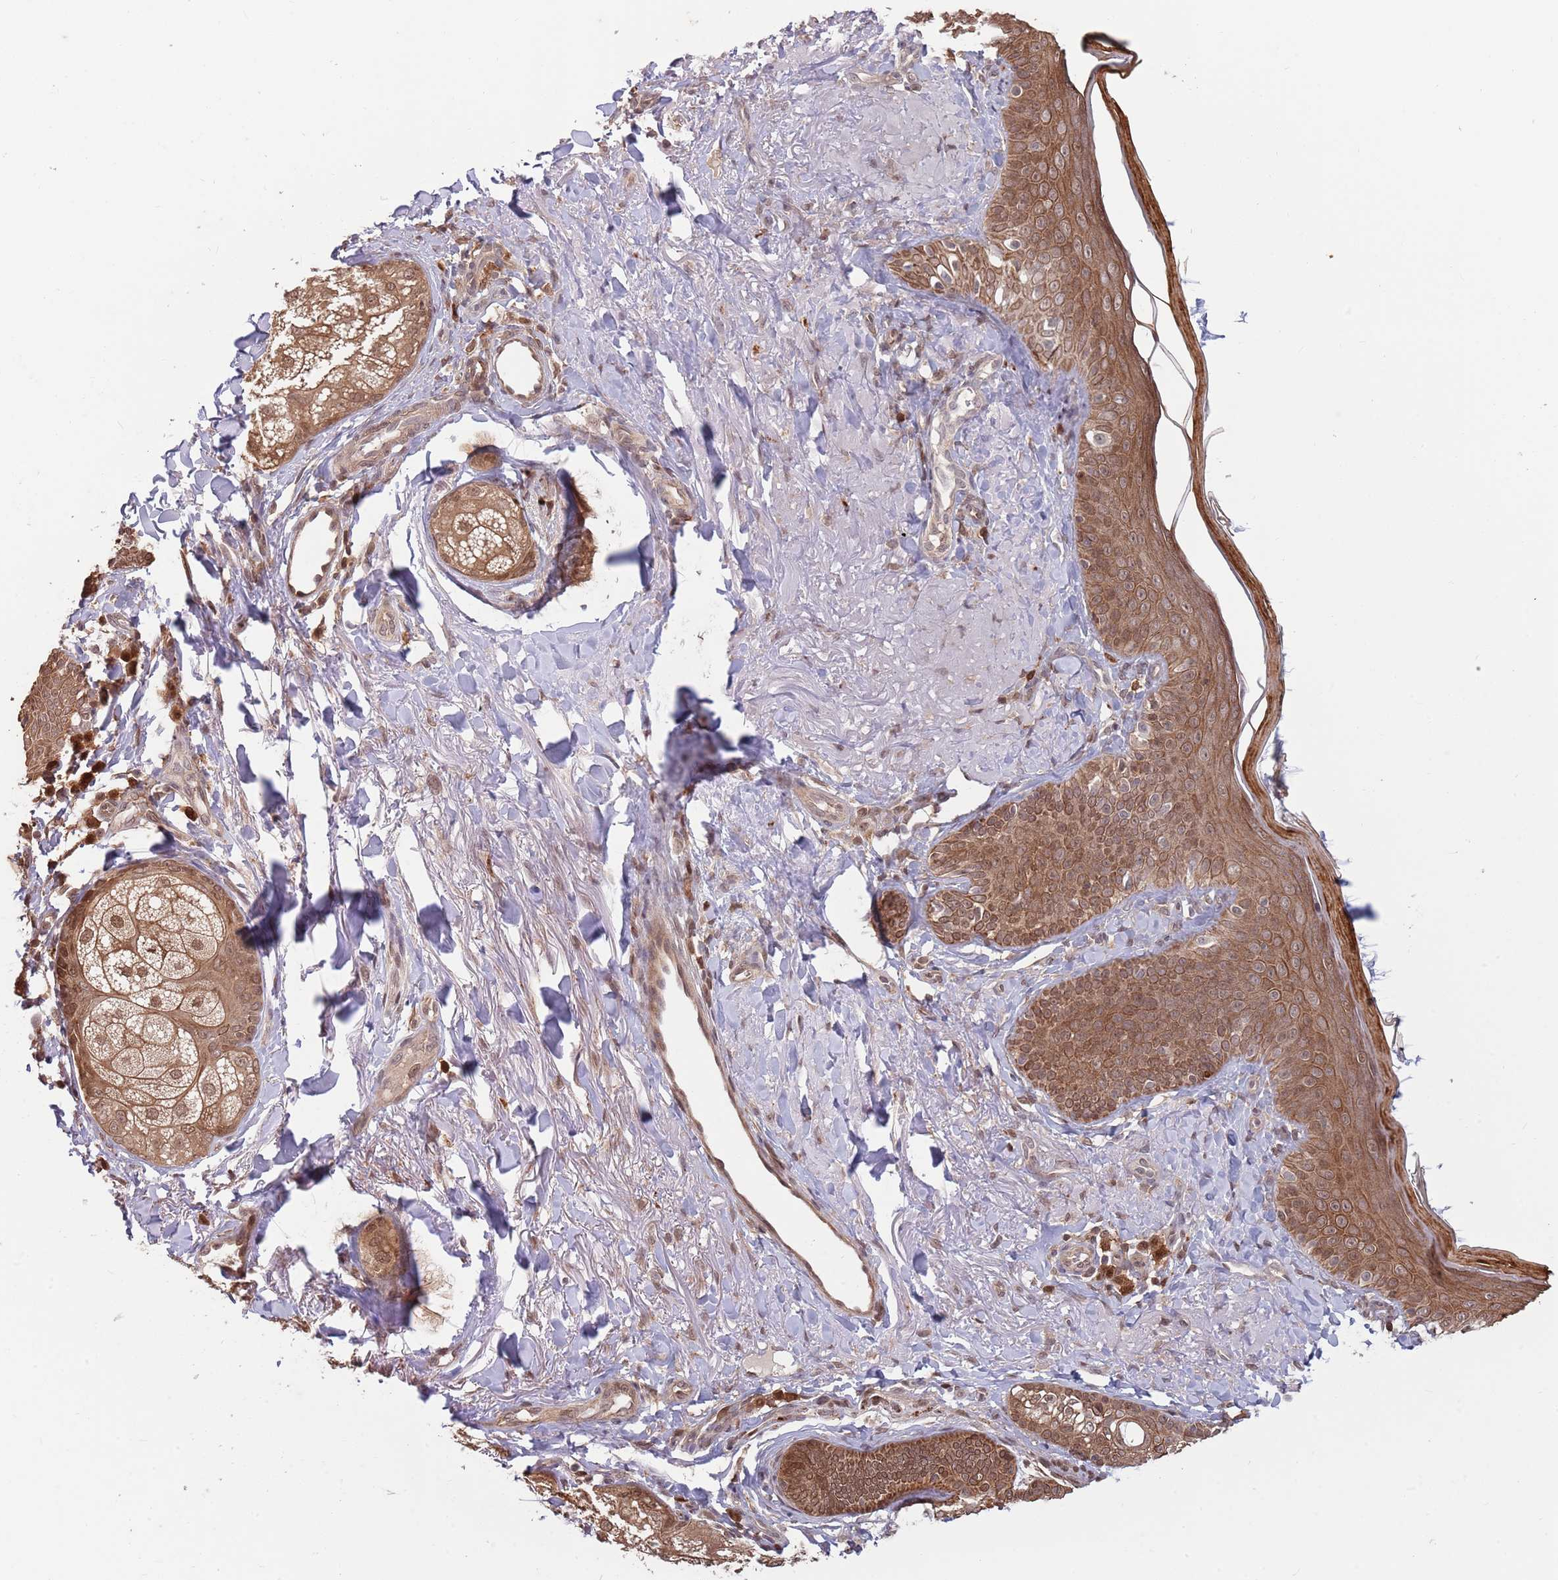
{"staining": {"intensity": "weak", "quantity": "25%-75%", "location": "cytoplasmic/membranous,nuclear"}, "tissue": "skin", "cell_type": "Fibroblasts", "image_type": "normal", "snomed": [{"axis": "morphology", "description": "Normal tissue, NOS"}, {"axis": "topography", "description": "Skin"}], "caption": "Immunohistochemistry of benign skin shows low levels of weak cytoplasmic/membranous,nuclear staining in about 25%-75% of fibroblasts.", "gene": "SALL1", "patient": {"sex": "male", "age": 57}}